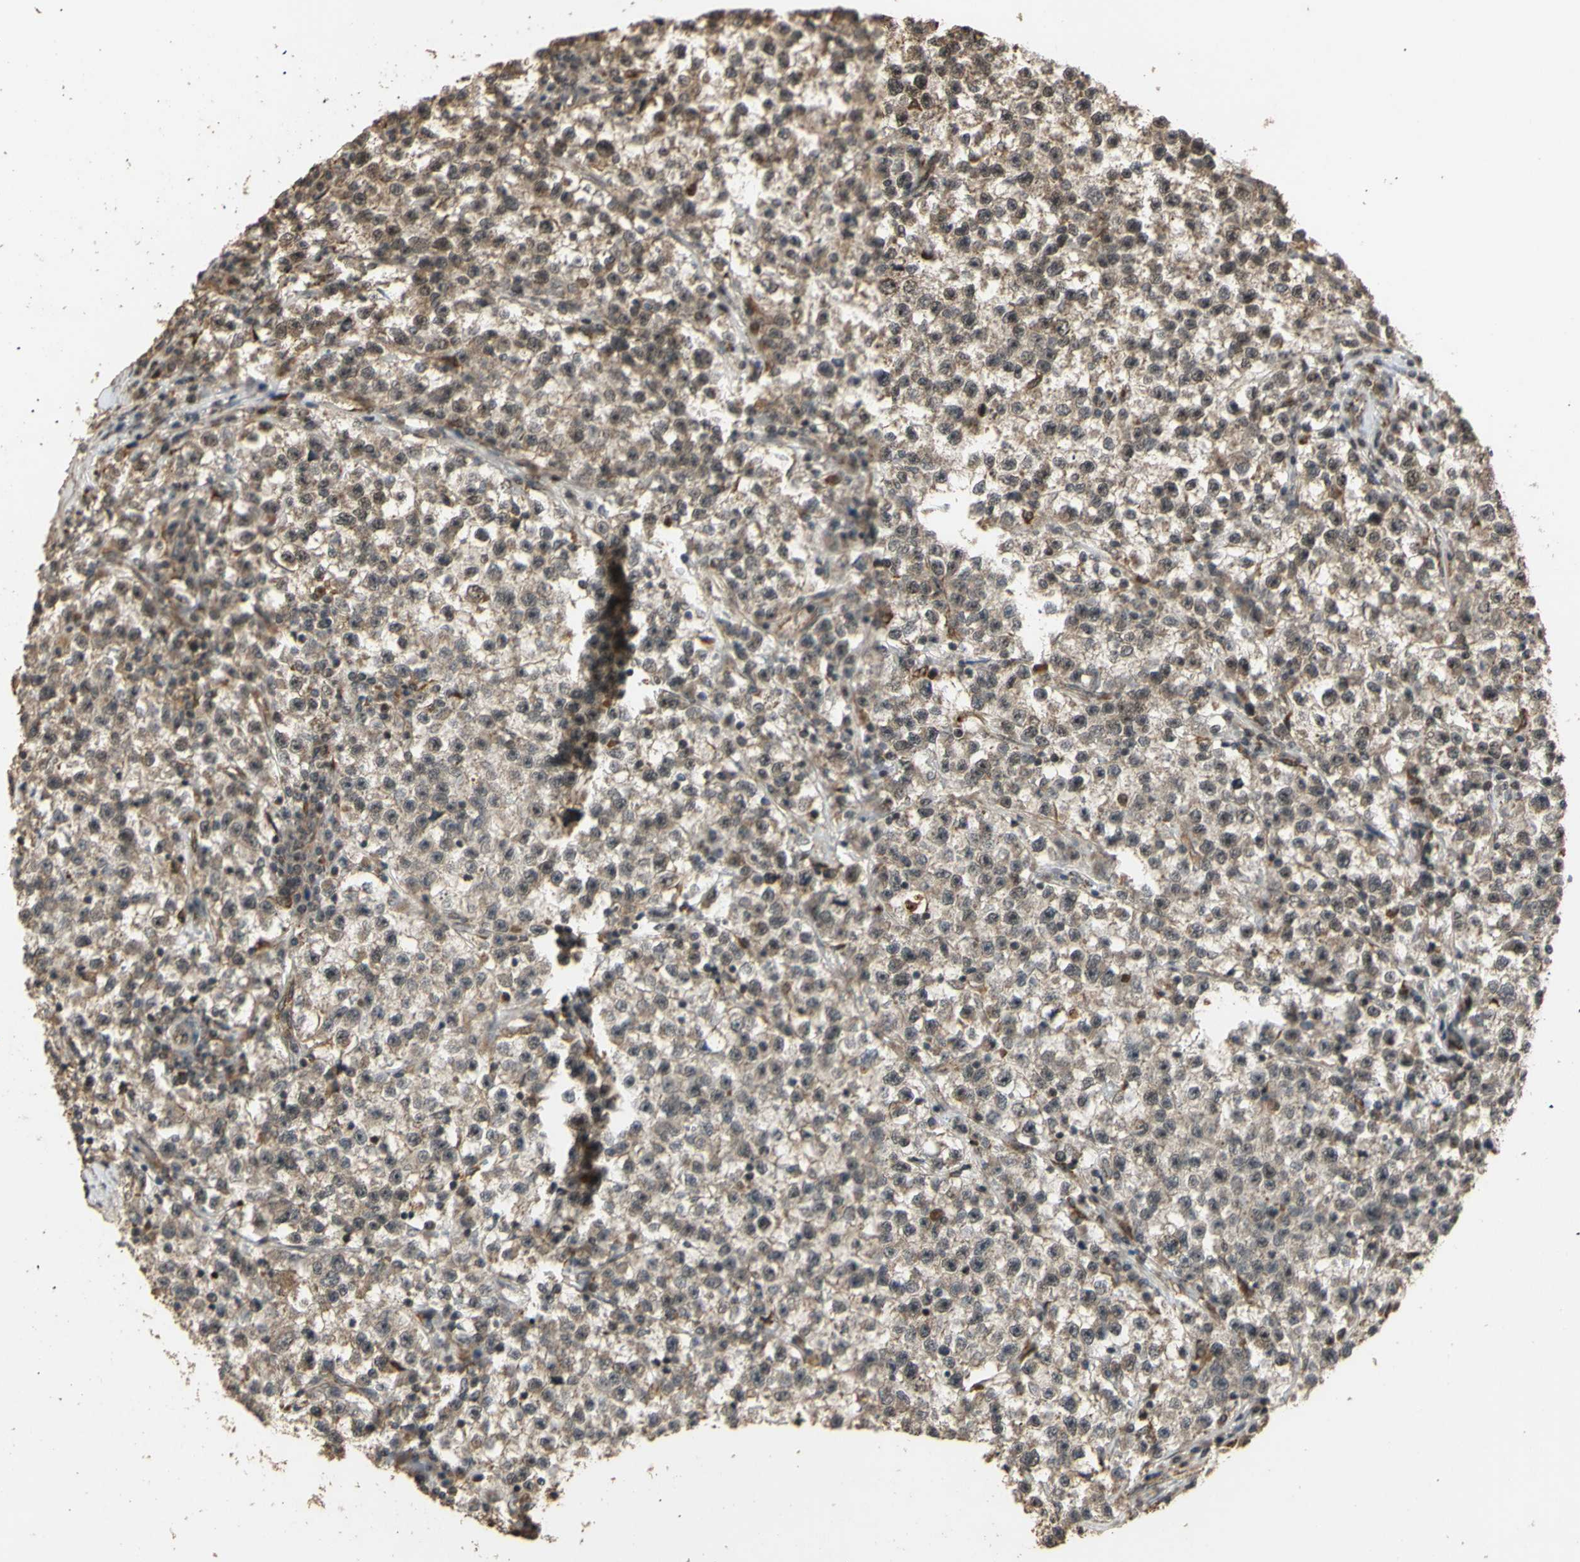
{"staining": {"intensity": "moderate", "quantity": "25%-75%", "location": "cytoplasmic/membranous,nuclear"}, "tissue": "testis cancer", "cell_type": "Tumor cells", "image_type": "cancer", "snomed": [{"axis": "morphology", "description": "Seminoma, NOS"}, {"axis": "topography", "description": "Testis"}], "caption": "Testis seminoma was stained to show a protein in brown. There is medium levels of moderate cytoplasmic/membranous and nuclear positivity in approximately 25%-75% of tumor cells.", "gene": "GTF2E2", "patient": {"sex": "male", "age": 22}}